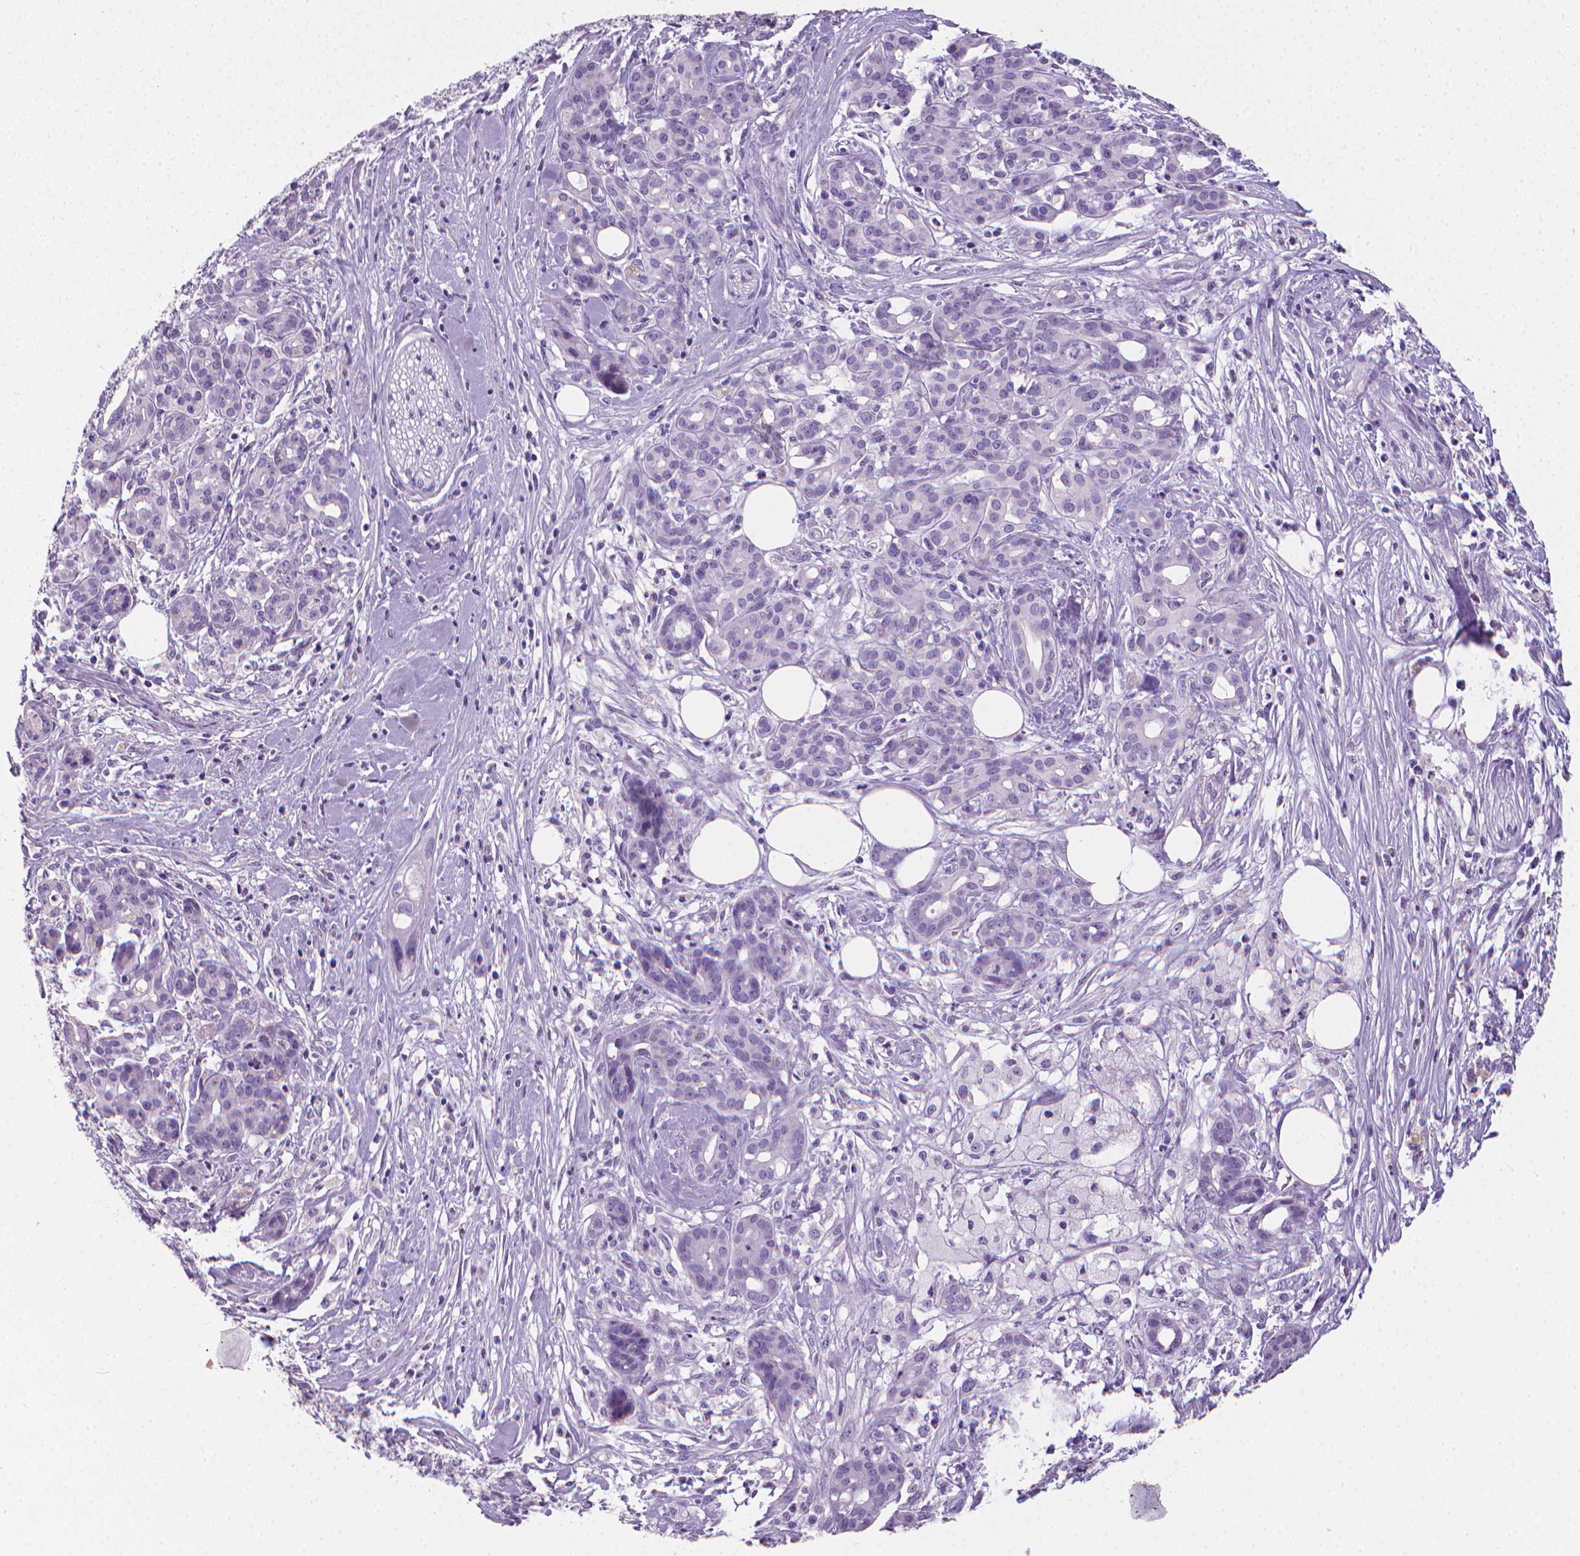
{"staining": {"intensity": "negative", "quantity": "none", "location": "none"}, "tissue": "pancreatic cancer", "cell_type": "Tumor cells", "image_type": "cancer", "snomed": [{"axis": "morphology", "description": "Adenocarcinoma, NOS"}, {"axis": "topography", "description": "Pancreas"}], "caption": "An immunohistochemistry (IHC) micrograph of adenocarcinoma (pancreatic) is shown. There is no staining in tumor cells of adenocarcinoma (pancreatic).", "gene": "XPNPEP2", "patient": {"sex": "female", "age": 66}}